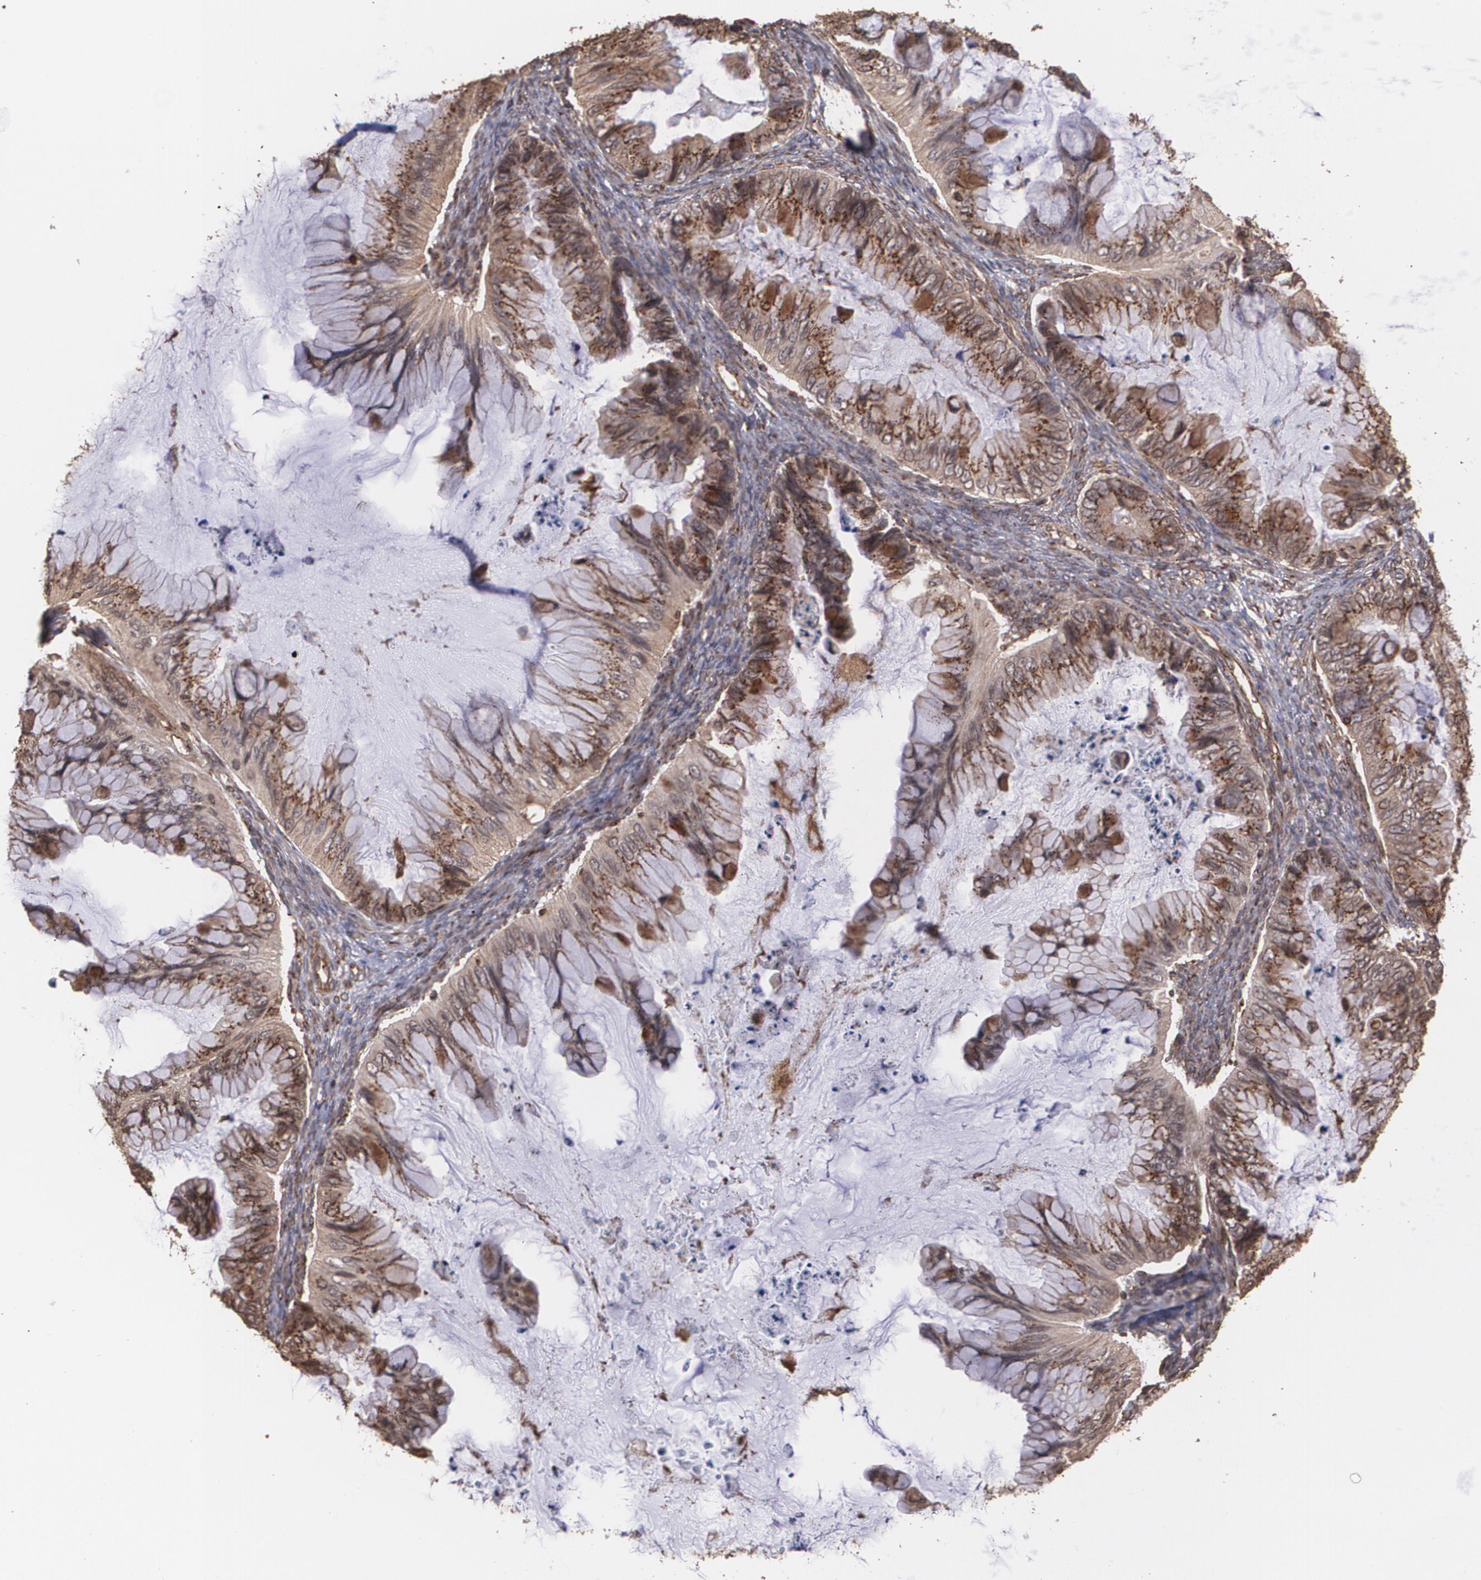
{"staining": {"intensity": "strong", "quantity": ">75%", "location": "cytoplasmic/membranous"}, "tissue": "ovarian cancer", "cell_type": "Tumor cells", "image_type": "cancer", "snomed": [{"axis": "morphology", "description": "Cystadenocarcinoma, mucinous, NOS"}, {"axis": "topography", "description": "Ovary"}], "caption": "IHC photomicrograph of ovarian cancer (mucinous cystadenocarcinoma) stained for a protein (brown), which shows high levels of strong cytoplasmic/membranous expression in about >75% of tumor cells.", "gene": "TRIP11", "patient": {"sex": "female", "age": 36}}